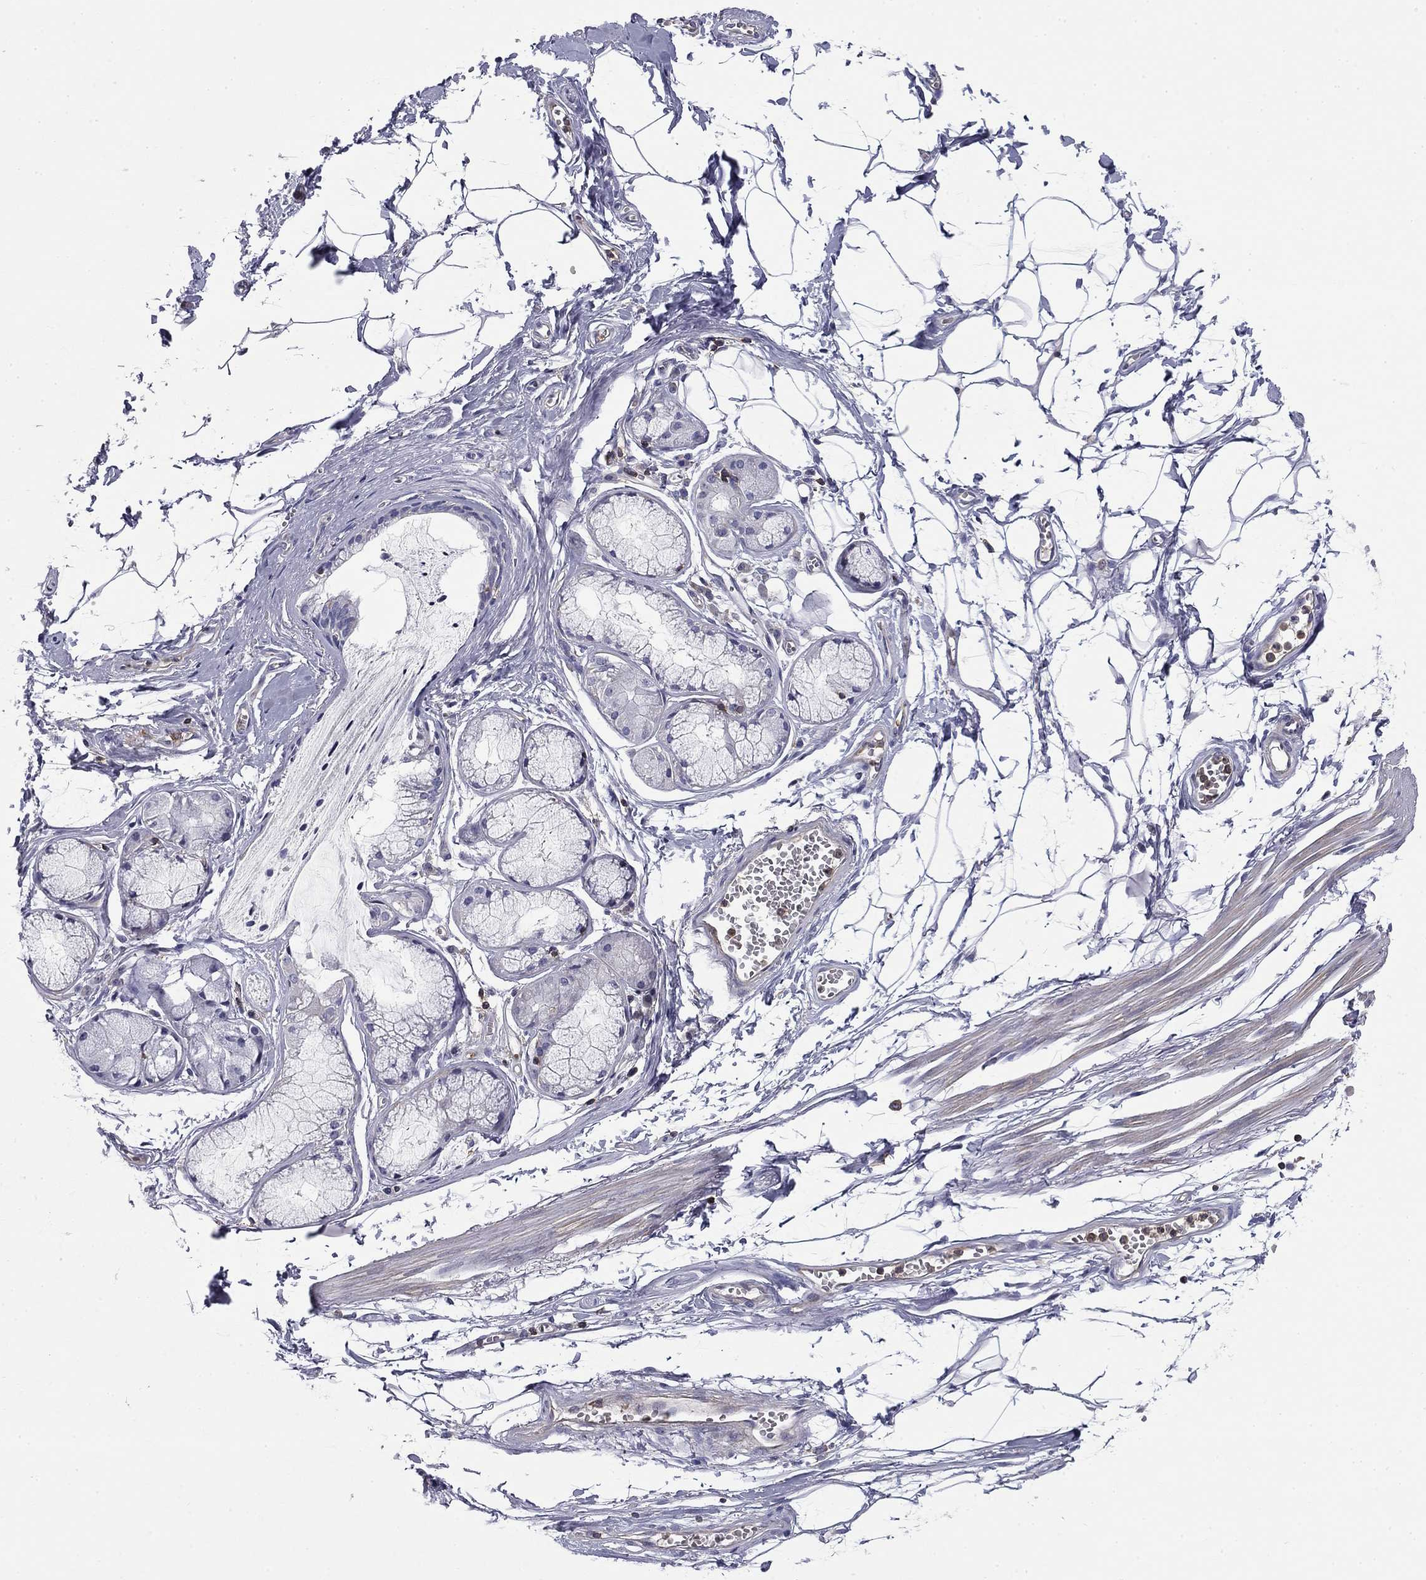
{"staining": {"intensity": "negative", "quantity": "none", "location": "none"}, "tissue": "adipose tissue", "cell_type": "Adipocytes", "image_type": "normal", "snomed": [{"axis": "morphology", "description": "Normal tissue, NOS"}, {"axis": "morphology", "description": "Squamous cell carcinoma, NOS"}, {"axis": "topography", "description": "Cartilage tissue"}, {"axis": "topography", "description": "Lung"}], "caption": "Micrograph shows no significant protein expression in adipocytes of benign adipose tissue.", "gene": "ARHGAP45", "patient": {"sex": "male", "age": 66}}